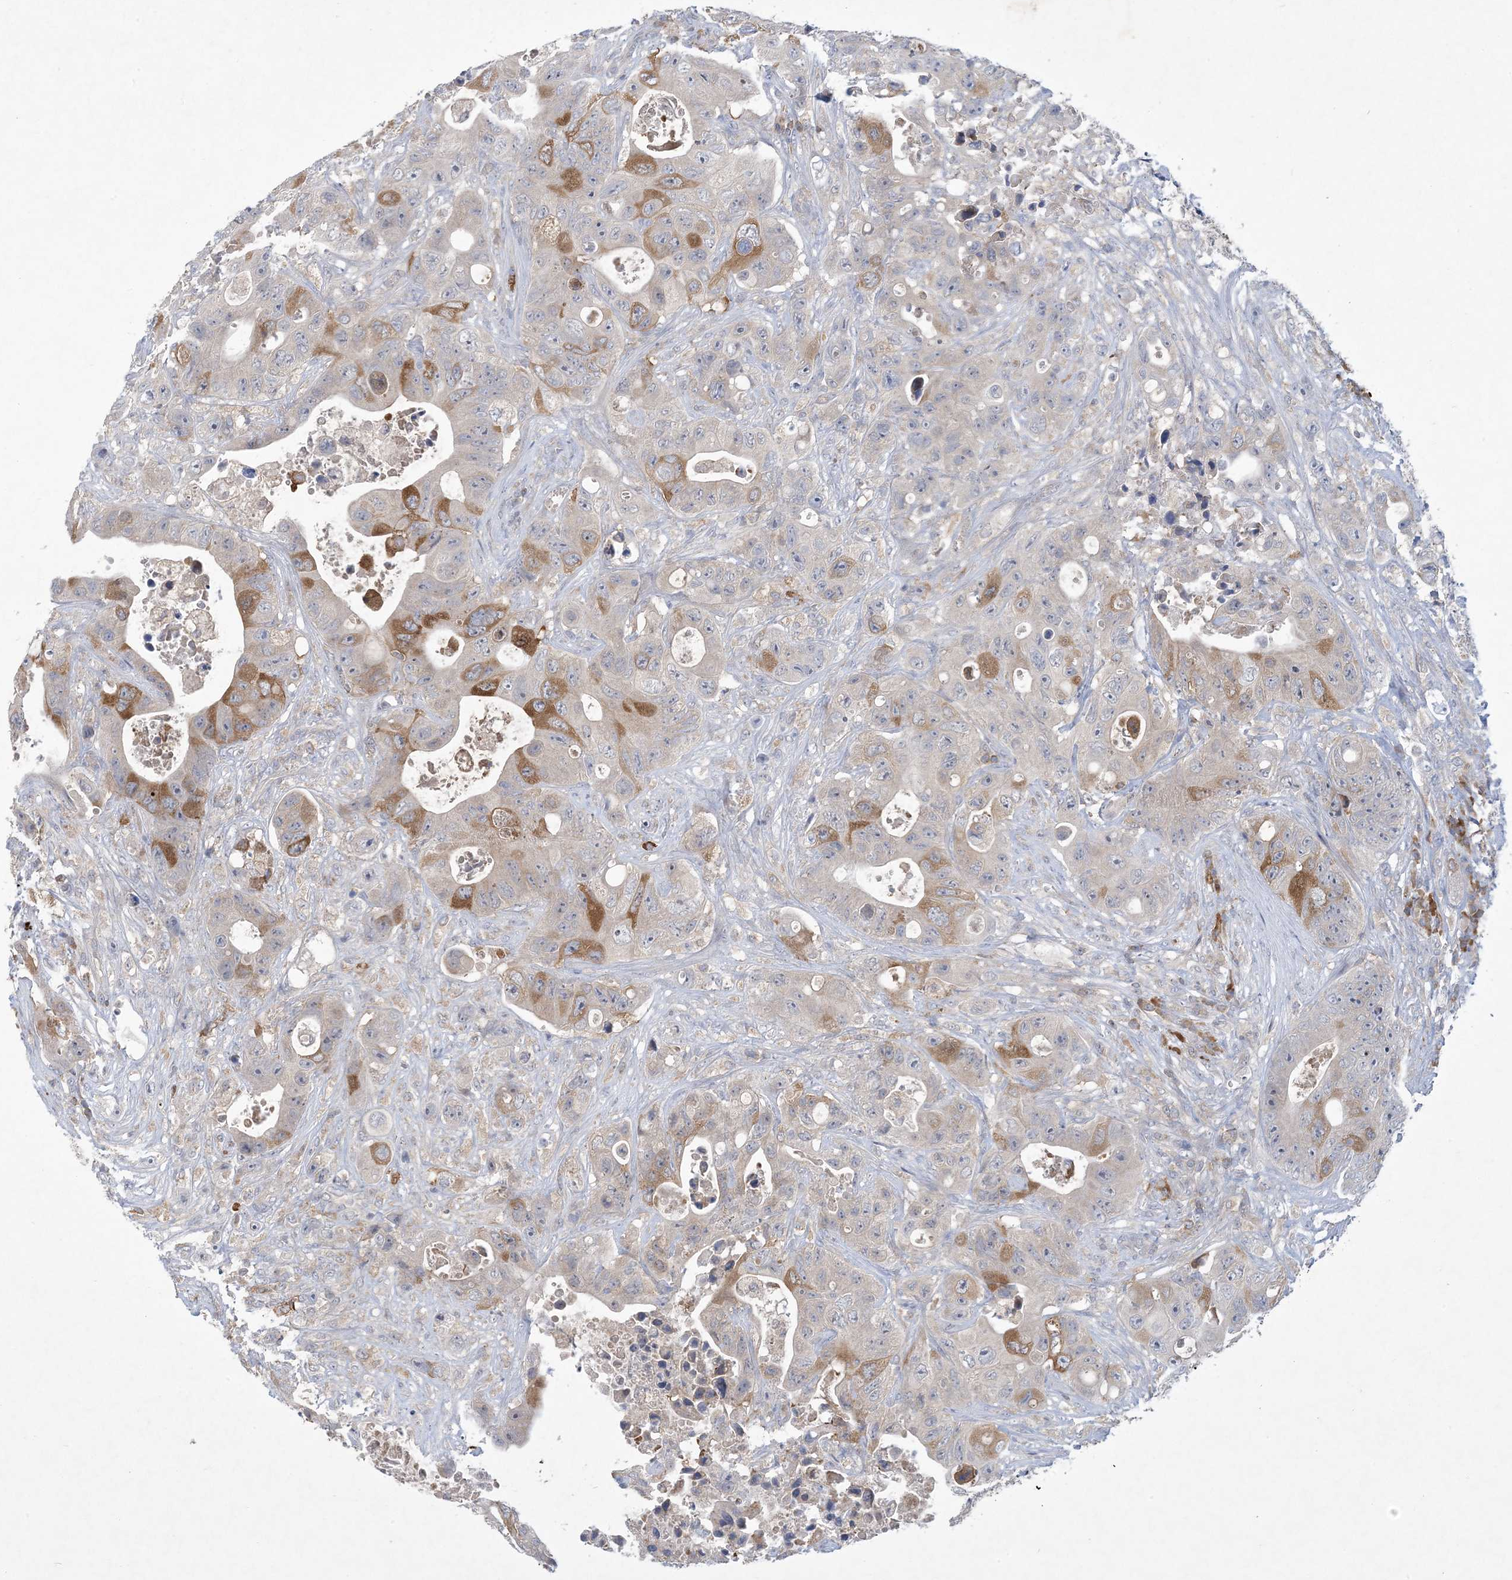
{"staining": {"intensity": "moderate", "quantity": "<25%", "location": "cytoplasmic/membranous"}, "tissue": "colorectal cancer", "cell_type": "Tumor cells", "image_type": "cancer", "snomed": [{"axis": "morphology", "description": "Adenocarcinoma, NOS"}, {"axis": "topography", "description": "Colon"}], "caption": "The photomicrograph demonstrates immunohistochemical staining of colorectal cancer. There is moderate cytoplasmic/membranous staining is identified in approximately <25% of tumor cells. The staining was performed using DAB to visualize the protein expression in brown, while the nuclei were stained in blue with hematoxylin (Magnification: 20x).", "gene": "AOC1", "patient": {"sex": "female", "age": 46}}